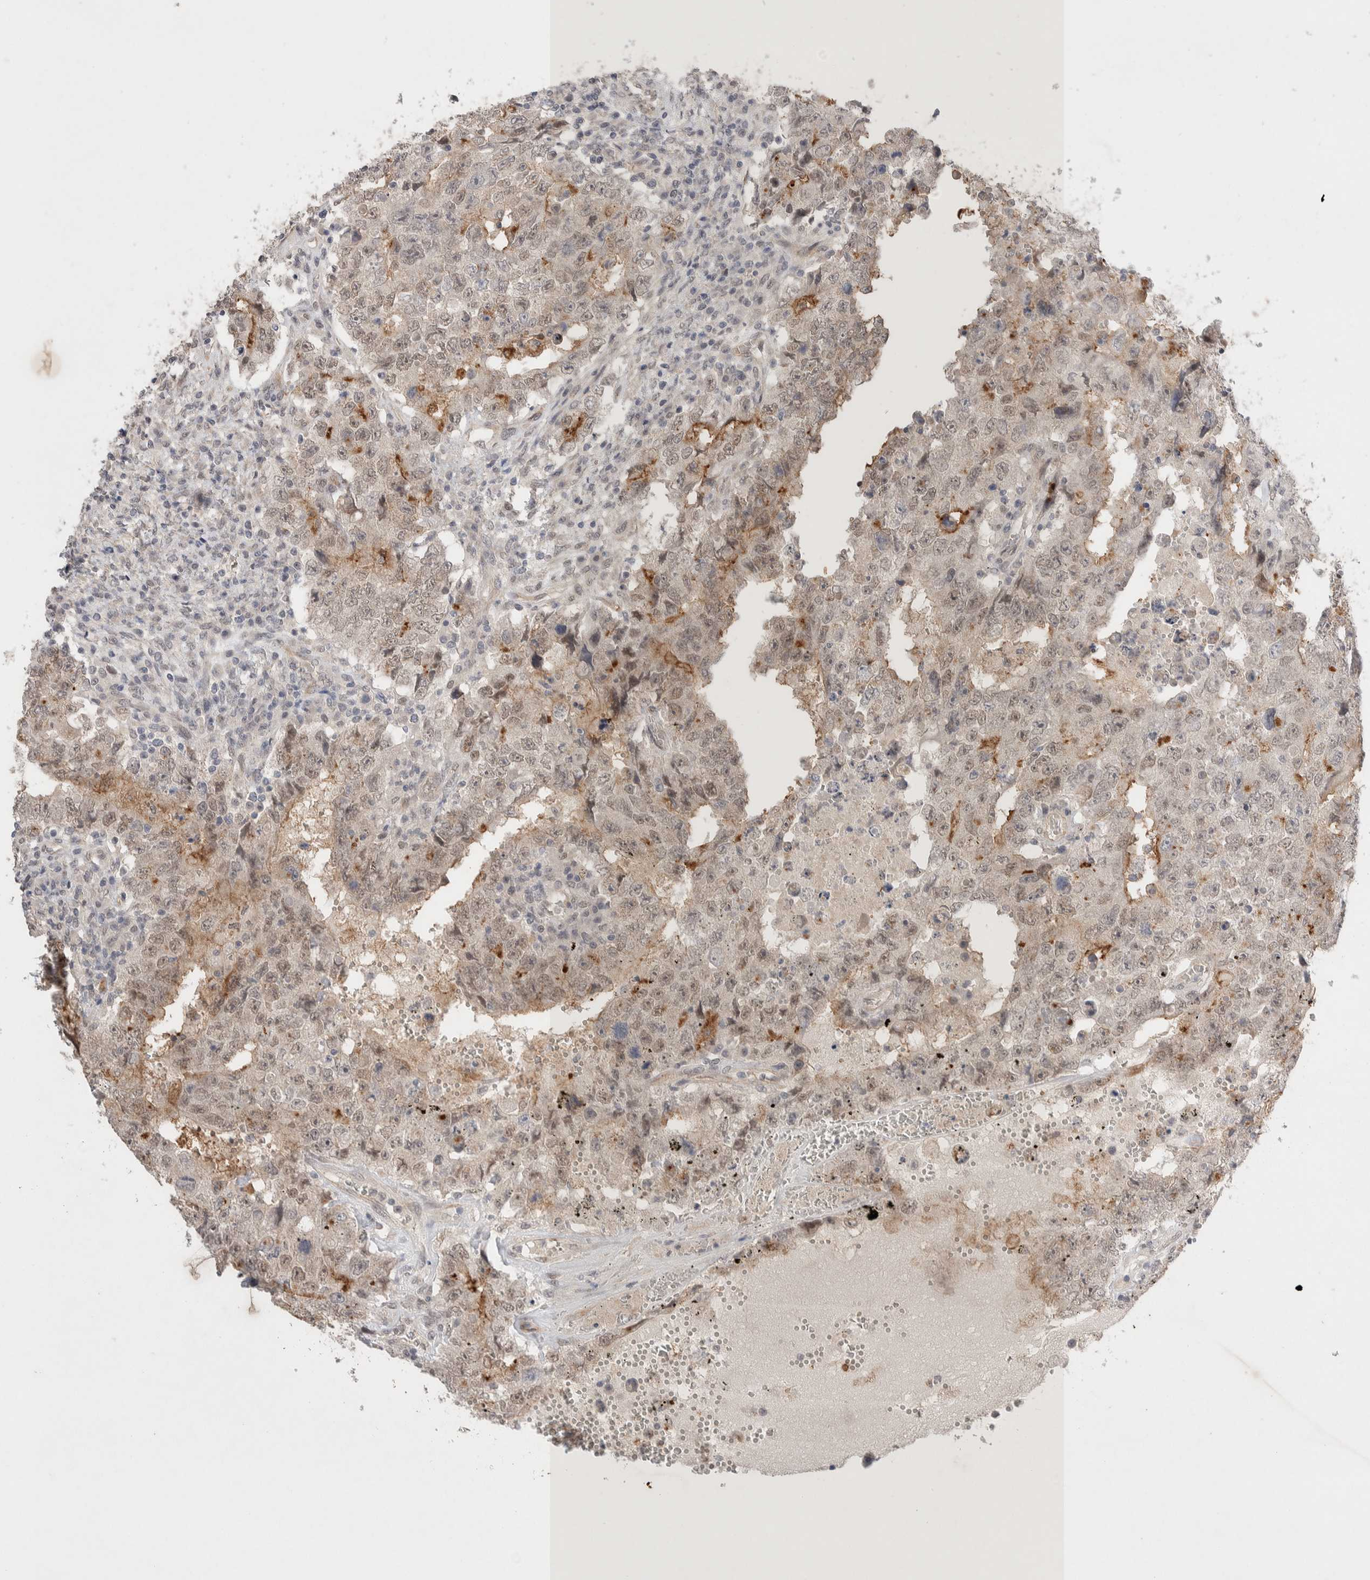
{"staining": {"intensity": "weak", "quantity": ">75%", "location": "nuclear"}, "tissue": "testis cancer", "cell_type": "Tumor cells", "image_type": "cancer", "snomed": [{"axis": "morphology", "description": "Carcinoma, Embryonal, NOS"}, {"axis": "topography", "description": "Testis"}], "caption": "Testis cancer stained for a protein (brown) reveals weak nuclear positive positivity in approximately >75% of tumor cells.", "gene": "ZNF704", "patient": {"sex": "male", "age": 26}}